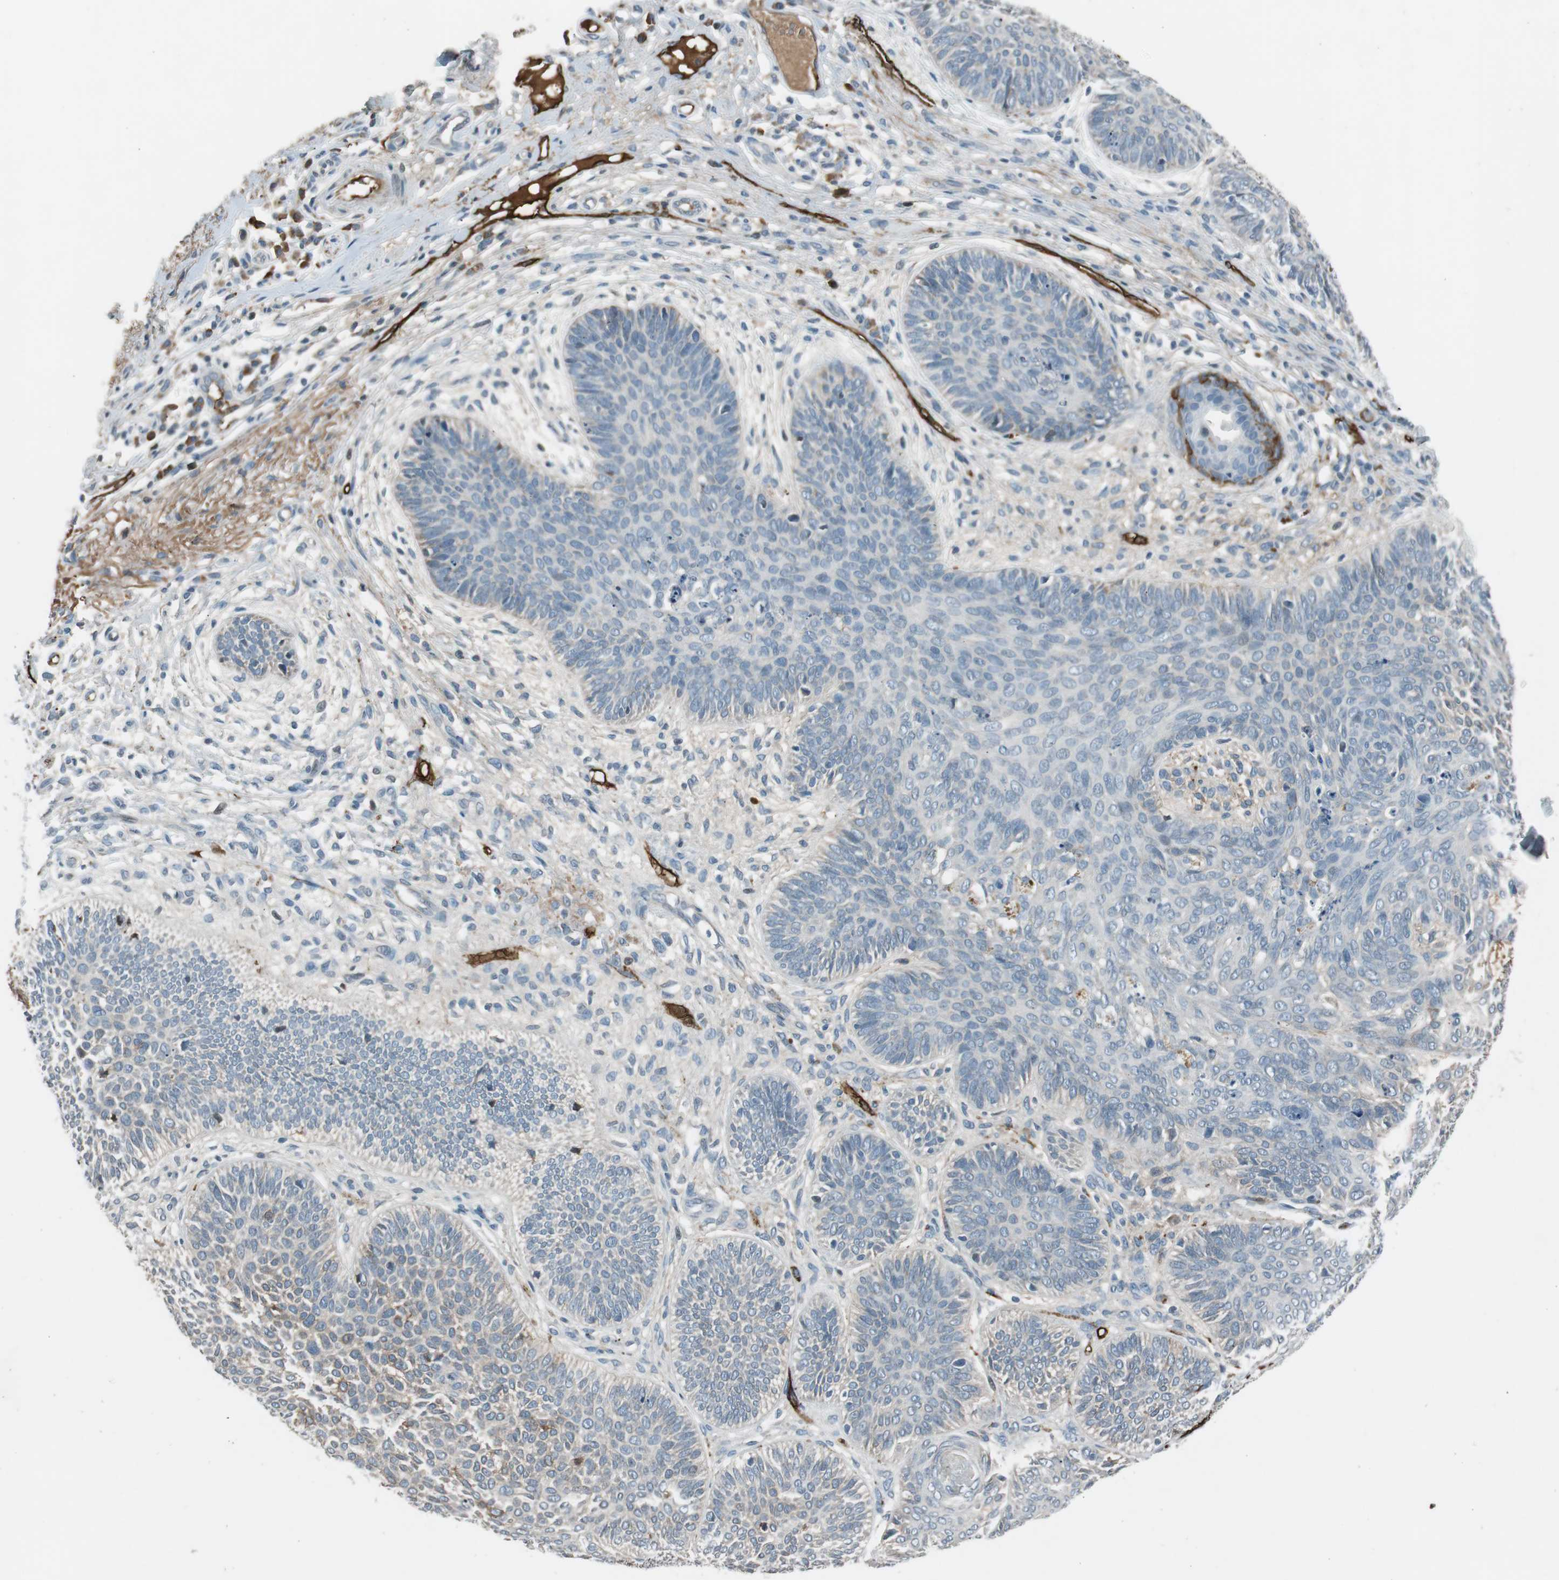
{"staining": {"intensity": "negative", "quantity": "none", "location": "none"}, "tissue": "skin cancer", "cell_type": "Tumor cells", "image_type": "cancer", "snomed": [{"axis": "morphology", "description": "Normal tissue, NOS"}, {"axis": "morphology", "description": "Basal cell carcinoma"}, {"axis": "topography", "description": "Skin"}], "caption": "Immunohistochemical staining of human skin basal cell carcinoma shows no significant expression in tumor cells.", "gene": "PDPN", "patient": {"sex": "male", "age": 52}}